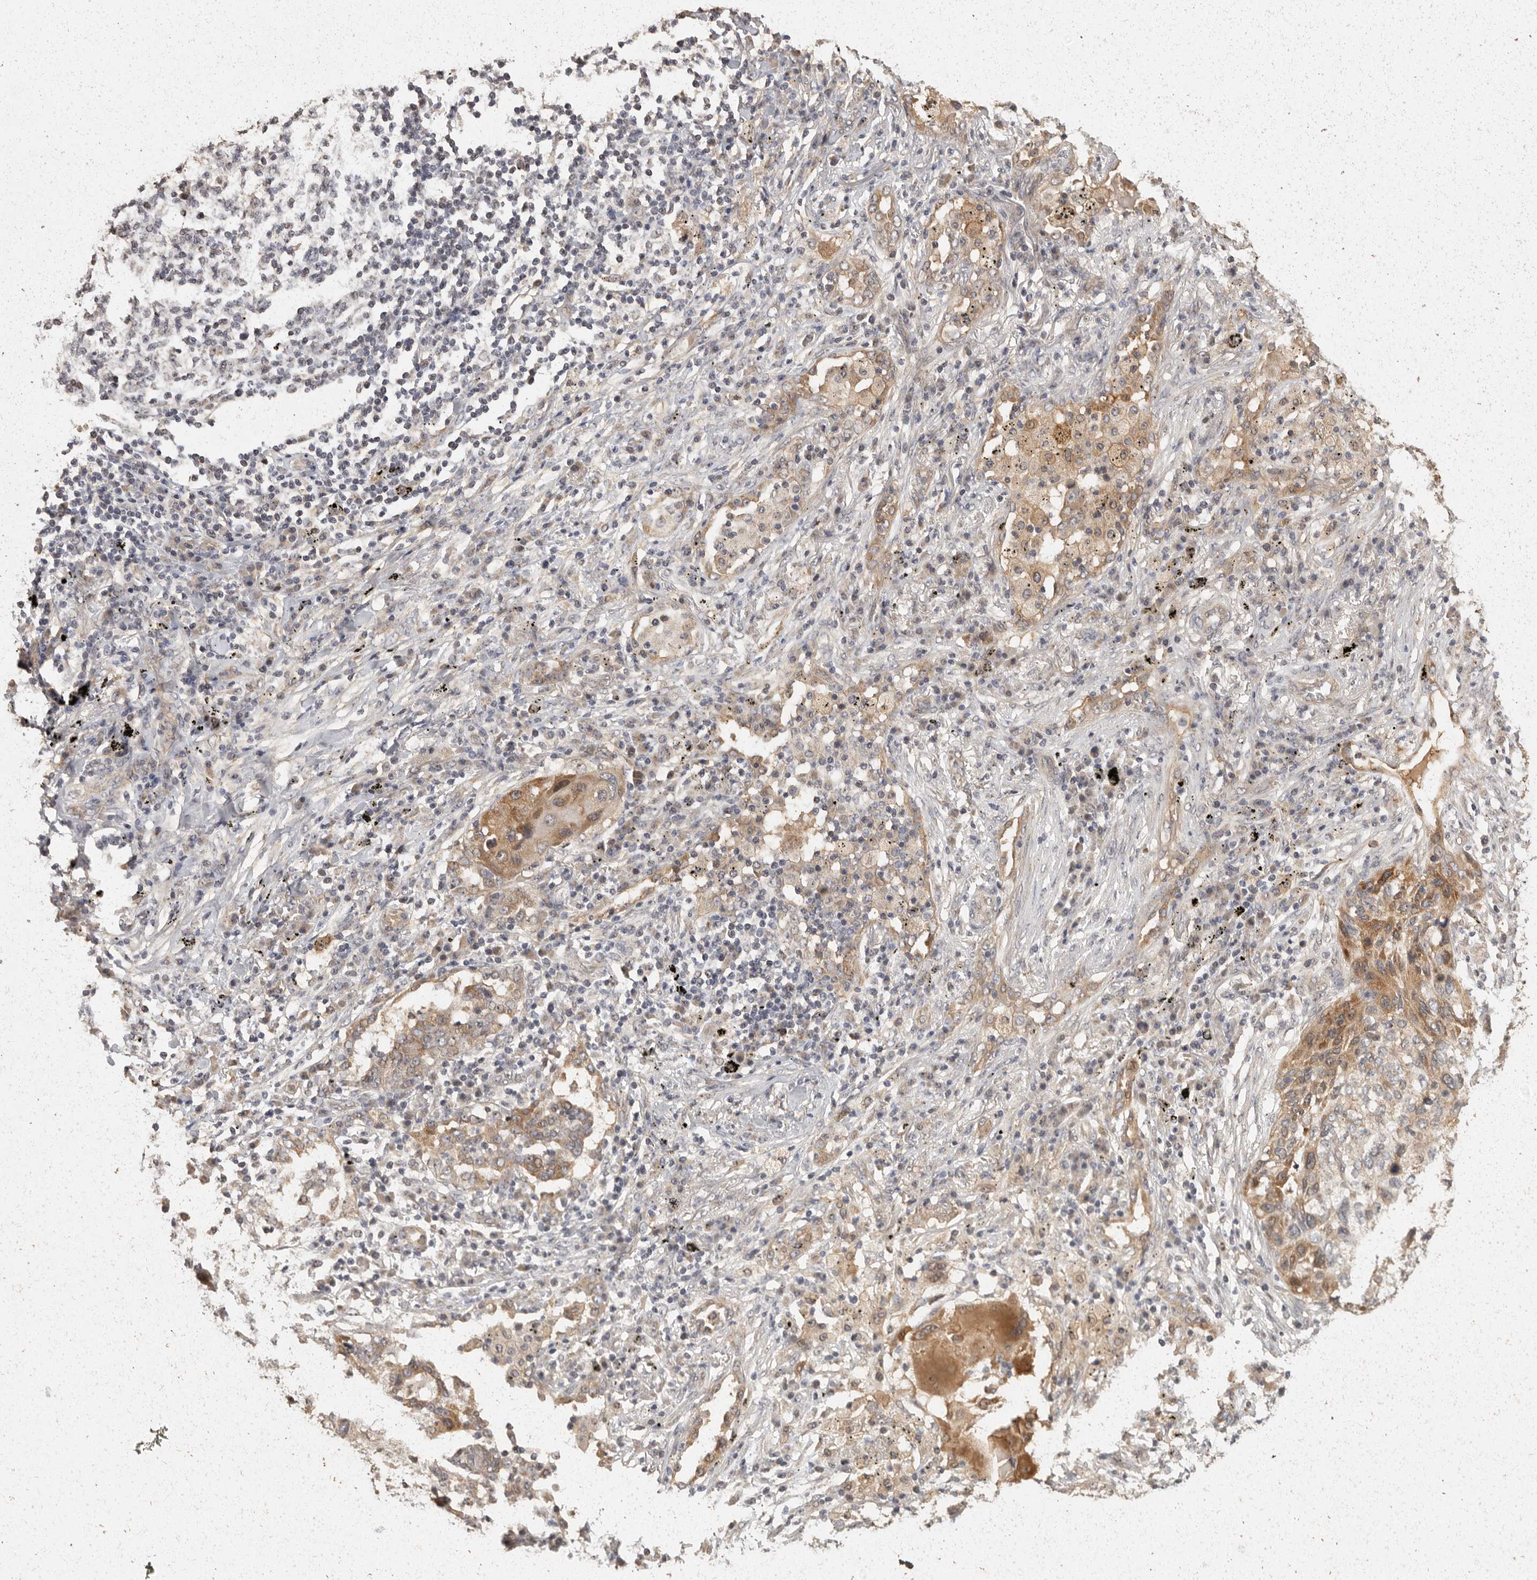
{"staining": {"intensity": "moderate", "quantity": "<25%", "location": "cytoplasmic/membranous"}, "tissue": "lung cancer", "cell_type": "Tumor cells", "image_type": "cancer", "snomed": [{"axis": "morphology", "description": "Squamous cell carcinoma, NOS"}, {"axis": "topography", "description": "Lung"}], "caption": "Protein expression analysis of human lung squamous cell carcinoma reveals moderate cytoplasmic/membranous expression in approximately <25% of tumor cells. The staining was performed using DAB (3,3'-diaminobenzidine) to visualize the protein expression in brown, while the nuclei were stained in blue with hematoxylin (Magnification: 20x).", "gene": "BAIAP2", "patient": {"sex": "female", "age": 63}}